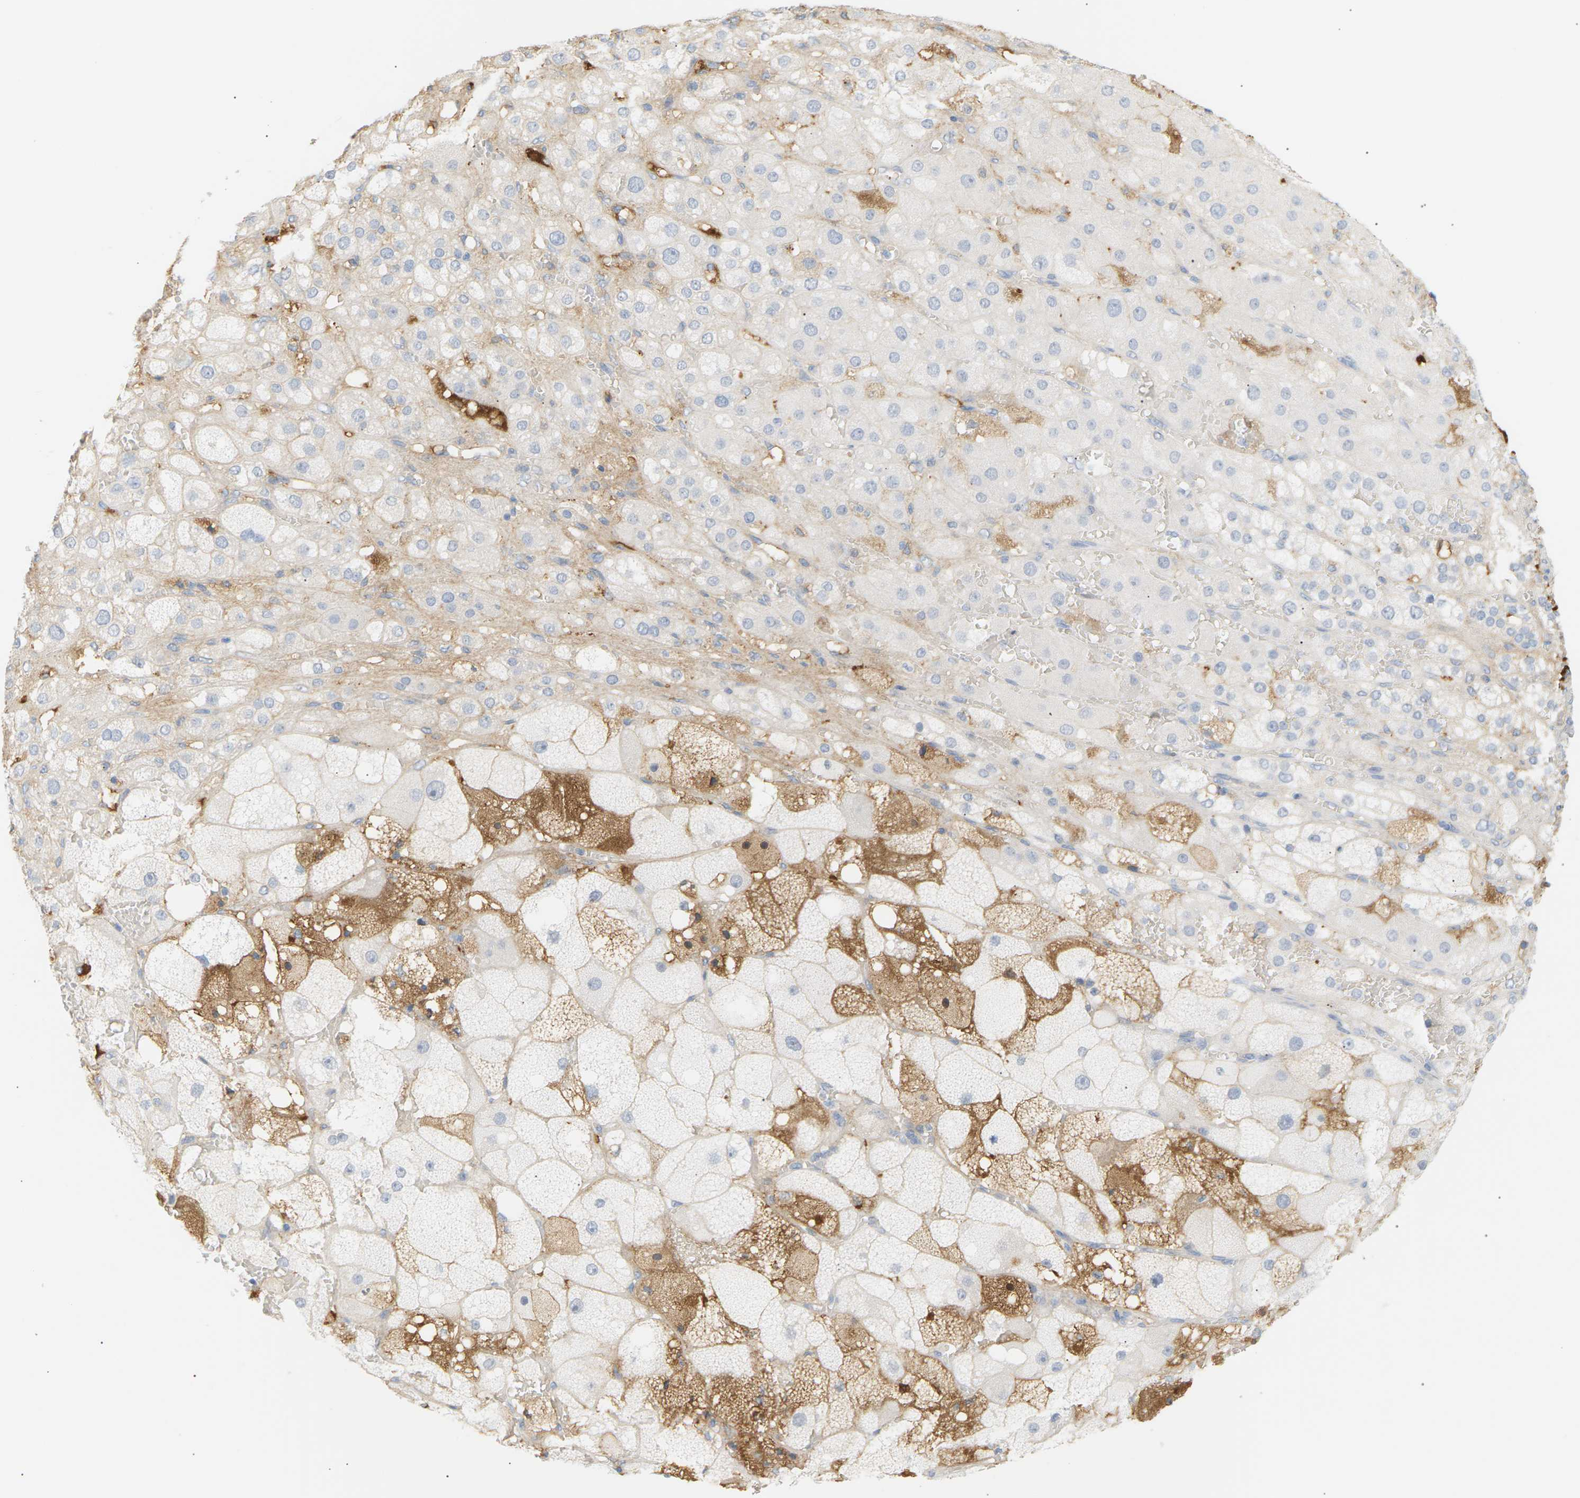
{"staining": {"intensity": "weak", "quantity": "25%-75%", "location": "cytoplasmic/membranous"}, "tissue": "adrenal gland", "cell_type": "Glandular cells", "image_type": "normal", "snomed": [{"axis": "morphology", "description": "Normal tissue, NOS"}, {"axis": "topography", "description": "Adrenal gland"}], "caption": "Adrenal gland stained with immunohistochemistry shows weak cytoplasmic/membranous staining in about 25%-75% of glandular cells. The protein is shown in brown color, while the nuclei are stained blue.", "gene": "IGLC3", "patient": {"sex": "female", "age": 47}}